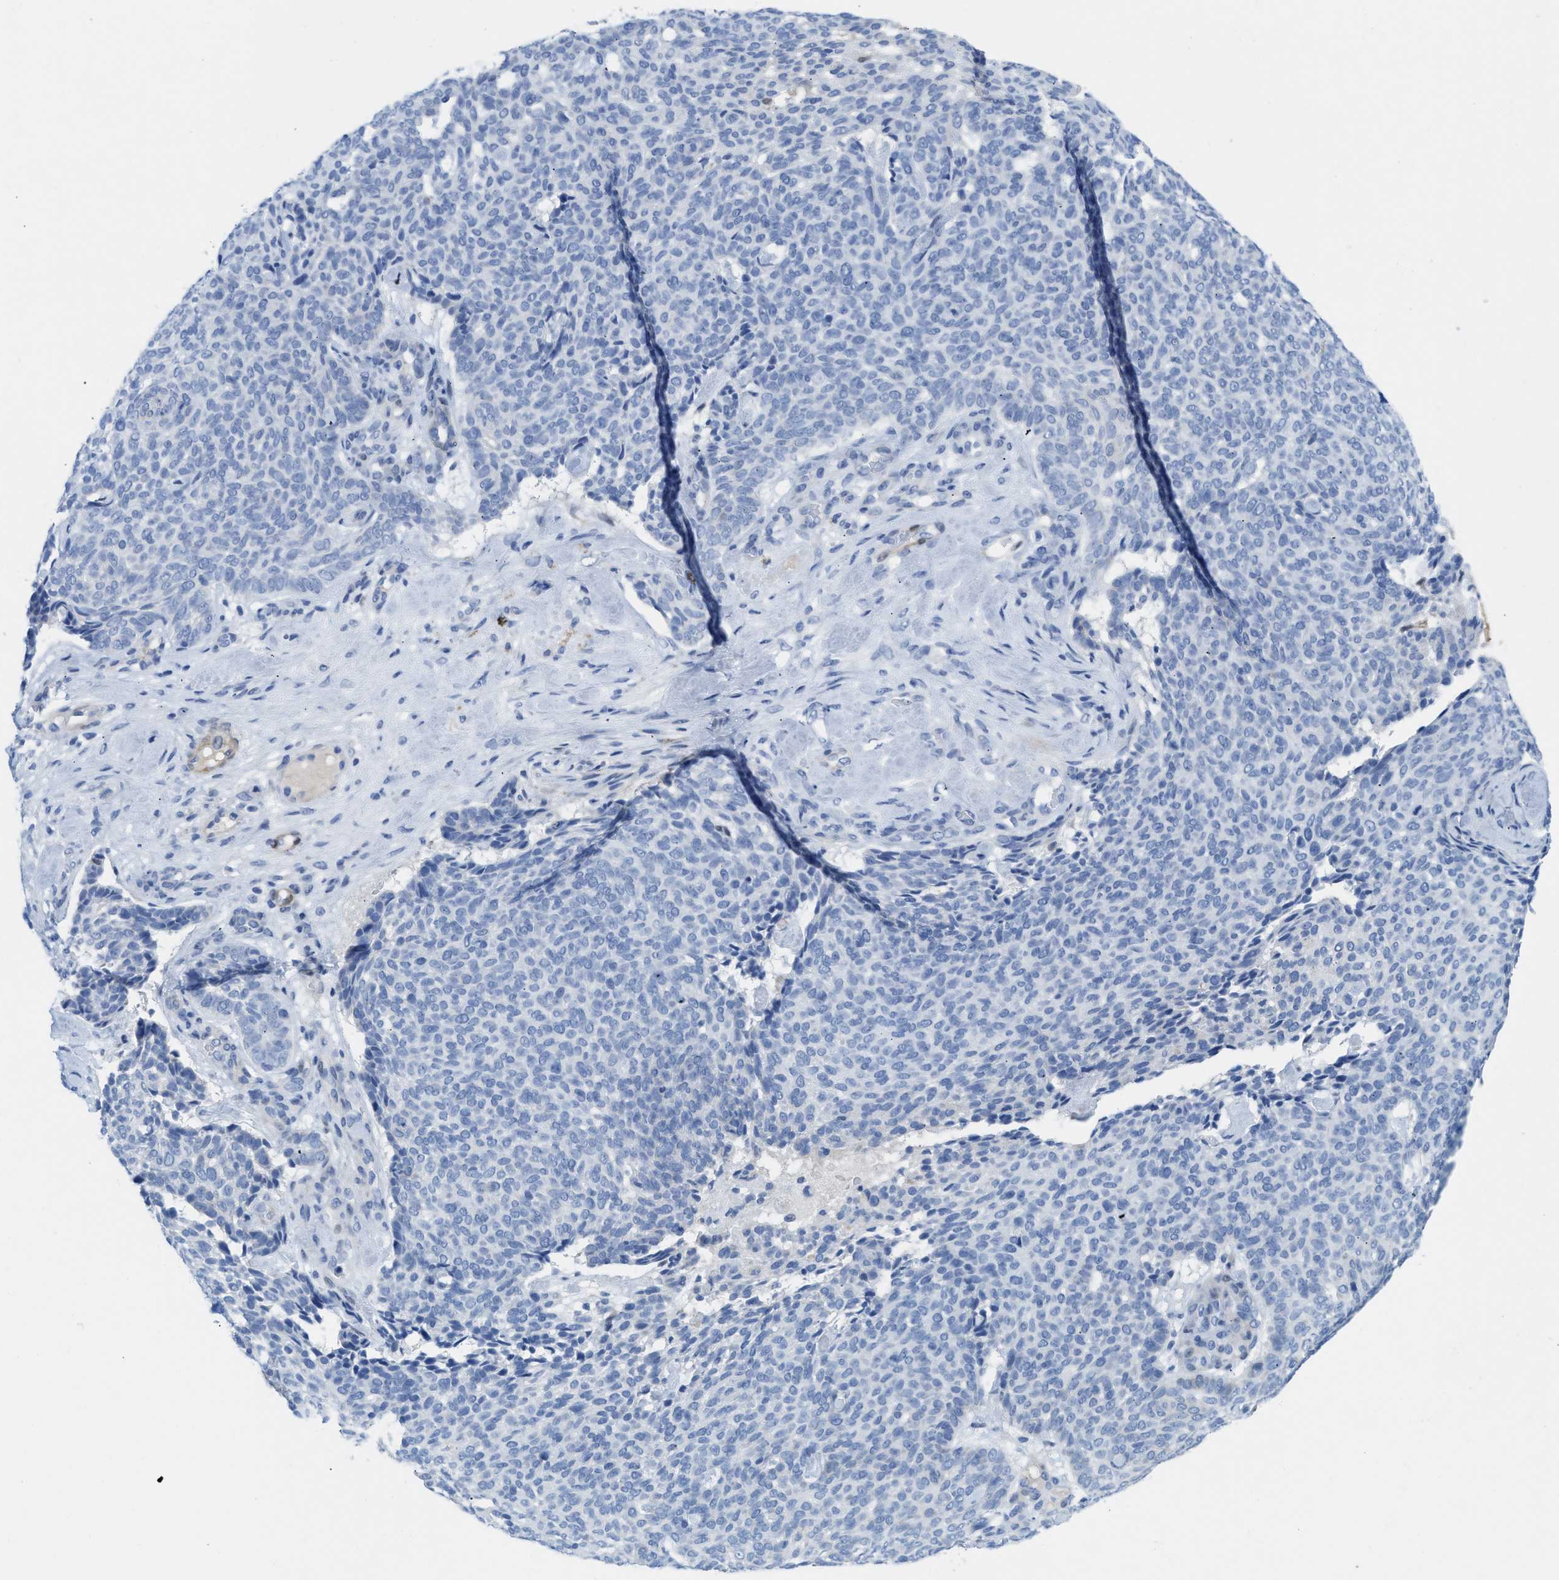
{"staining": {"intensity": "negative", "quantity": "none", "location": "none"}, "tissue": "skin cancer", "cell_type": "Tumor cells", "image_type": "cancer", "snomed": [{"axis": "morphology", "description": "Basal cell carcinoma"}, {"axis": "topography", "description": "Skin"}], "caption": "Immunohistochemistry (IHC) of human basal cell carcinoma (skin) displays no expression in tumor cells.", "gene": "NKAIN3", "patient": {"sex": "male", "age": 61}}